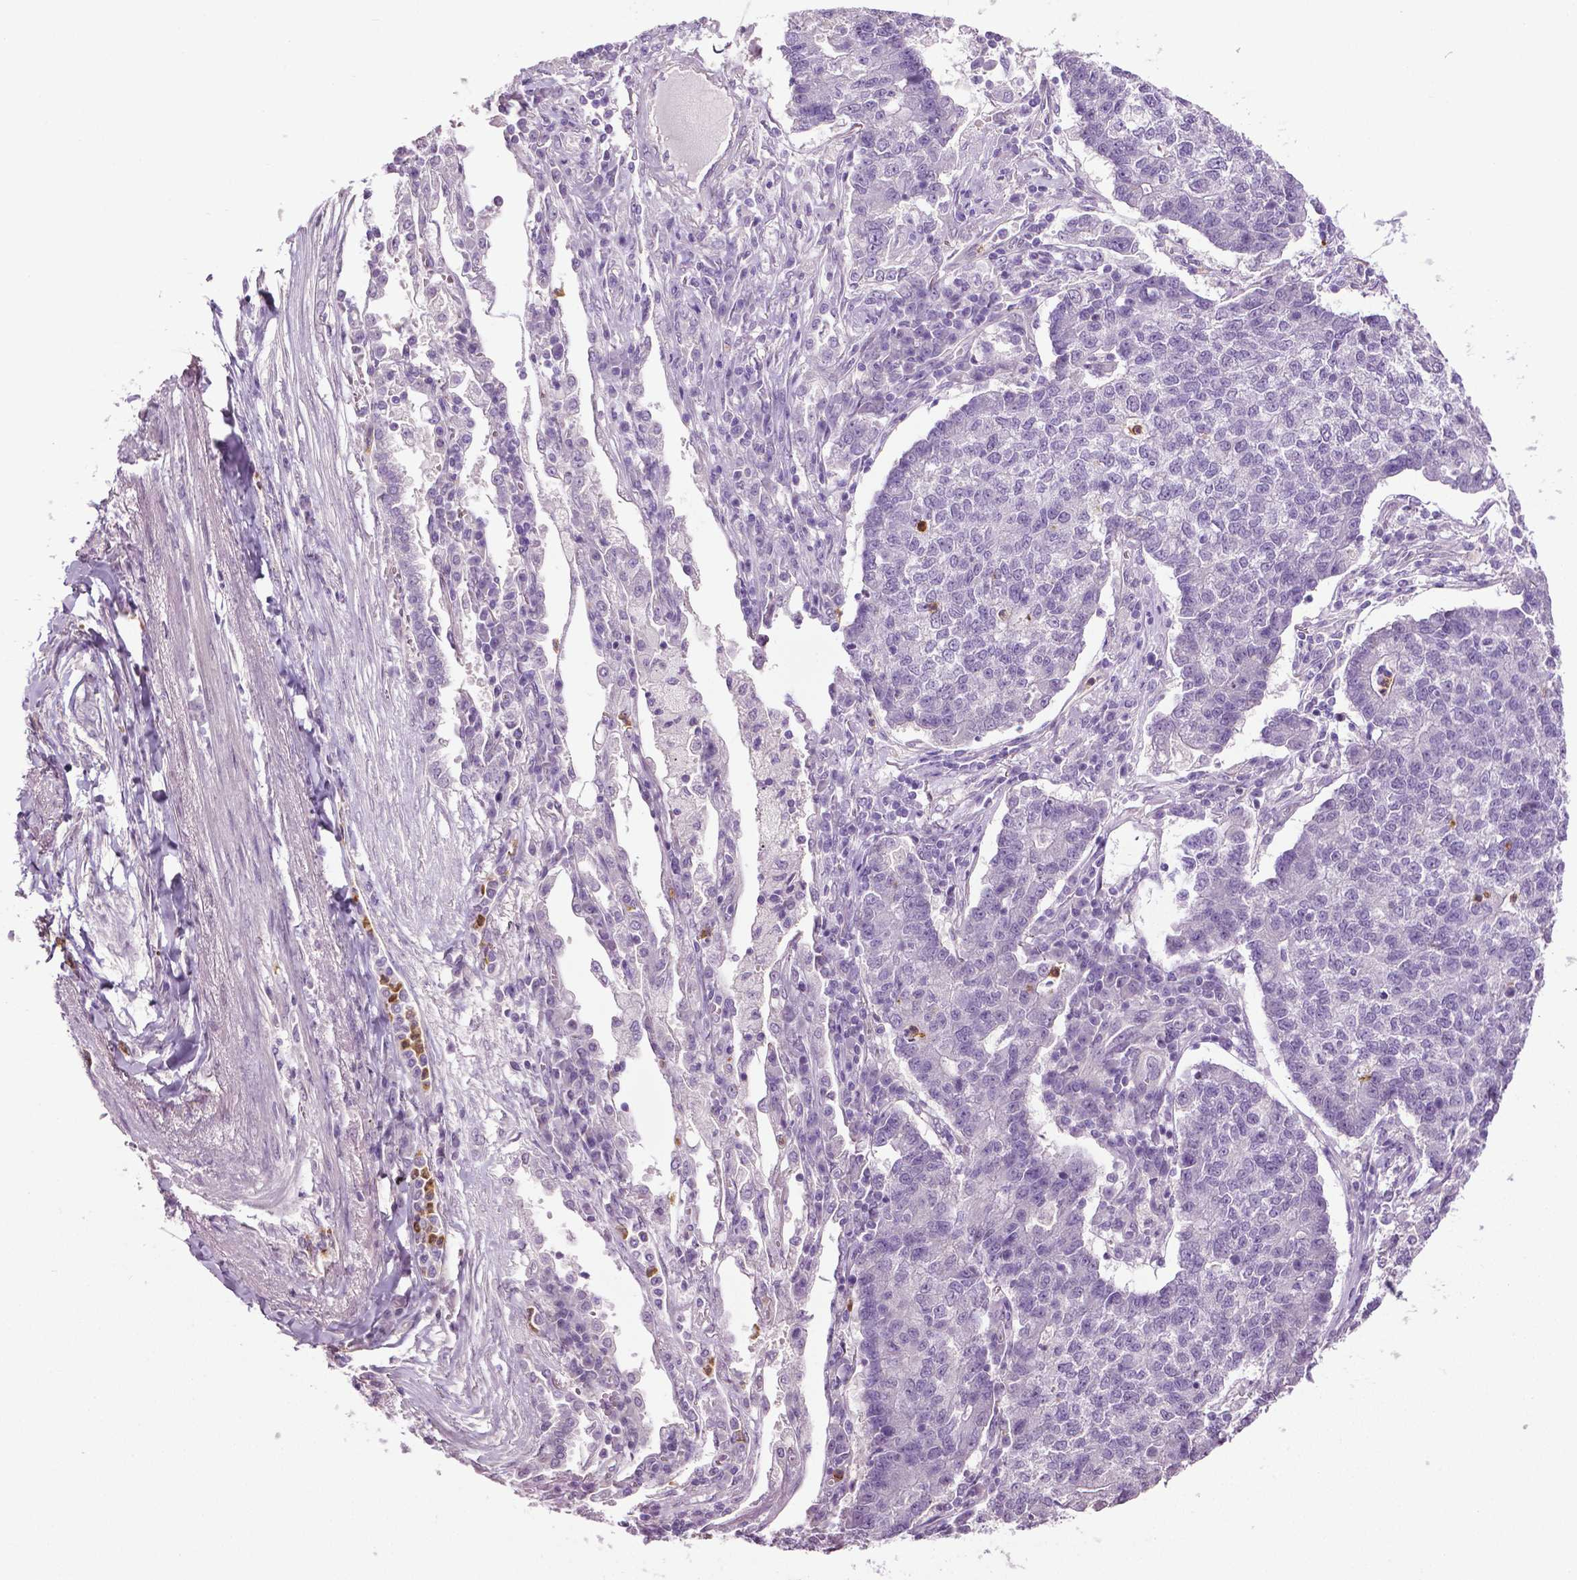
{"staining": {"intensity": "negative", "quantity": "none", "location": "none"}, "tissue": "lung cancer", "cell_type": "Tumor cells", "image_type": "cancer", "snomed": [{"axis": "morphology", "description": "Adenocarcinoma, NOS"}, {"axis": "topography", "description": "Lung"}], "caption": "The micrograph shows no staining of tumor cells in lung adenocarcinoma.", "gene": "PTPN5", "patient": {"sex": "male", "age": 57}}